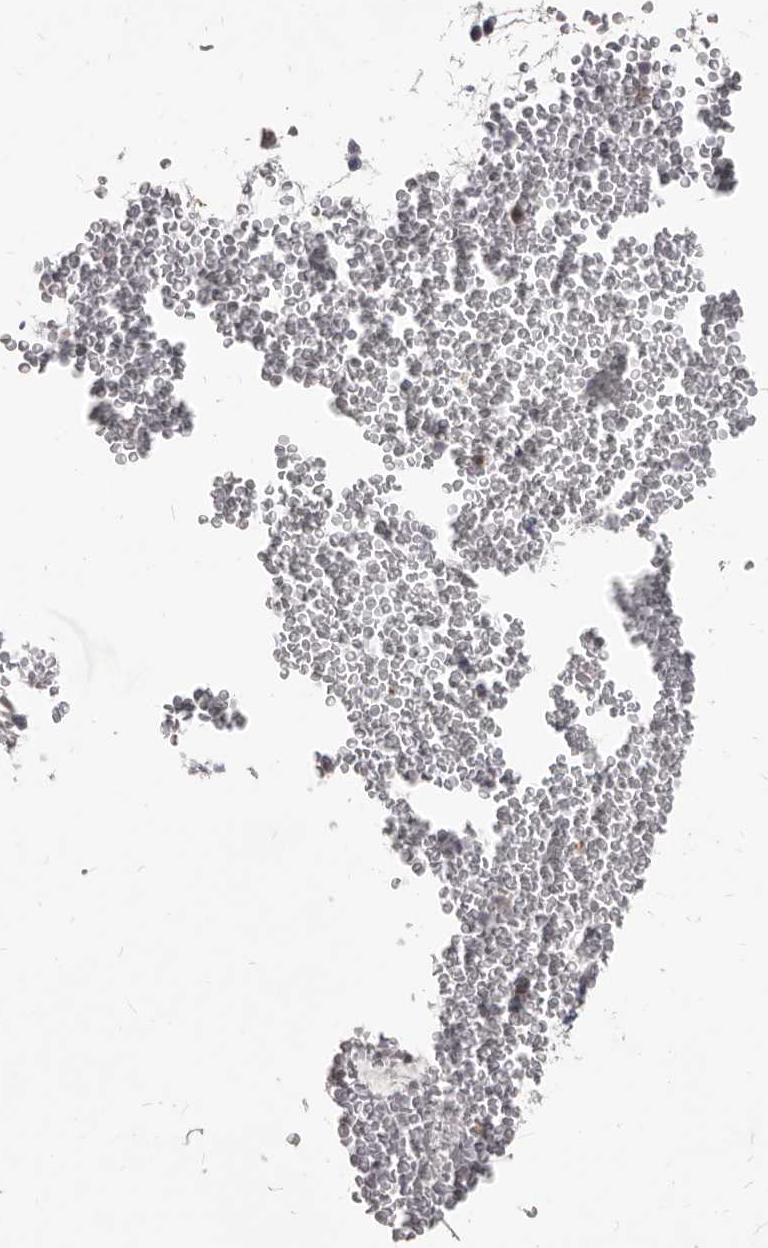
{"staining": {"intensity": "weak", "quantity": "<25%", "location": "cytoplasmic/membranous"}, "tissue": "bronchus", "cell_type": "Respiratory epithelial cells", "image_type": "normal", "snomed": [{"axis": "morphology", "description": "Normal tissue, NOS"}, {"axis": "morphology", "description": "Squamous cell carcinoma, NOS"}, {"axis": "topography", "description": "Lymph node"}, {"axis": "topography", "description": "Bronchus"}, {"axis": "topography", "description": "Lung"}], "caption": "The immunohistochemistry (IHC) image has no significant expression in respiratory epithelial cells of bronchus.", "gene": "PI4K2A", "patient": {"sex": "male", "age": 66}}